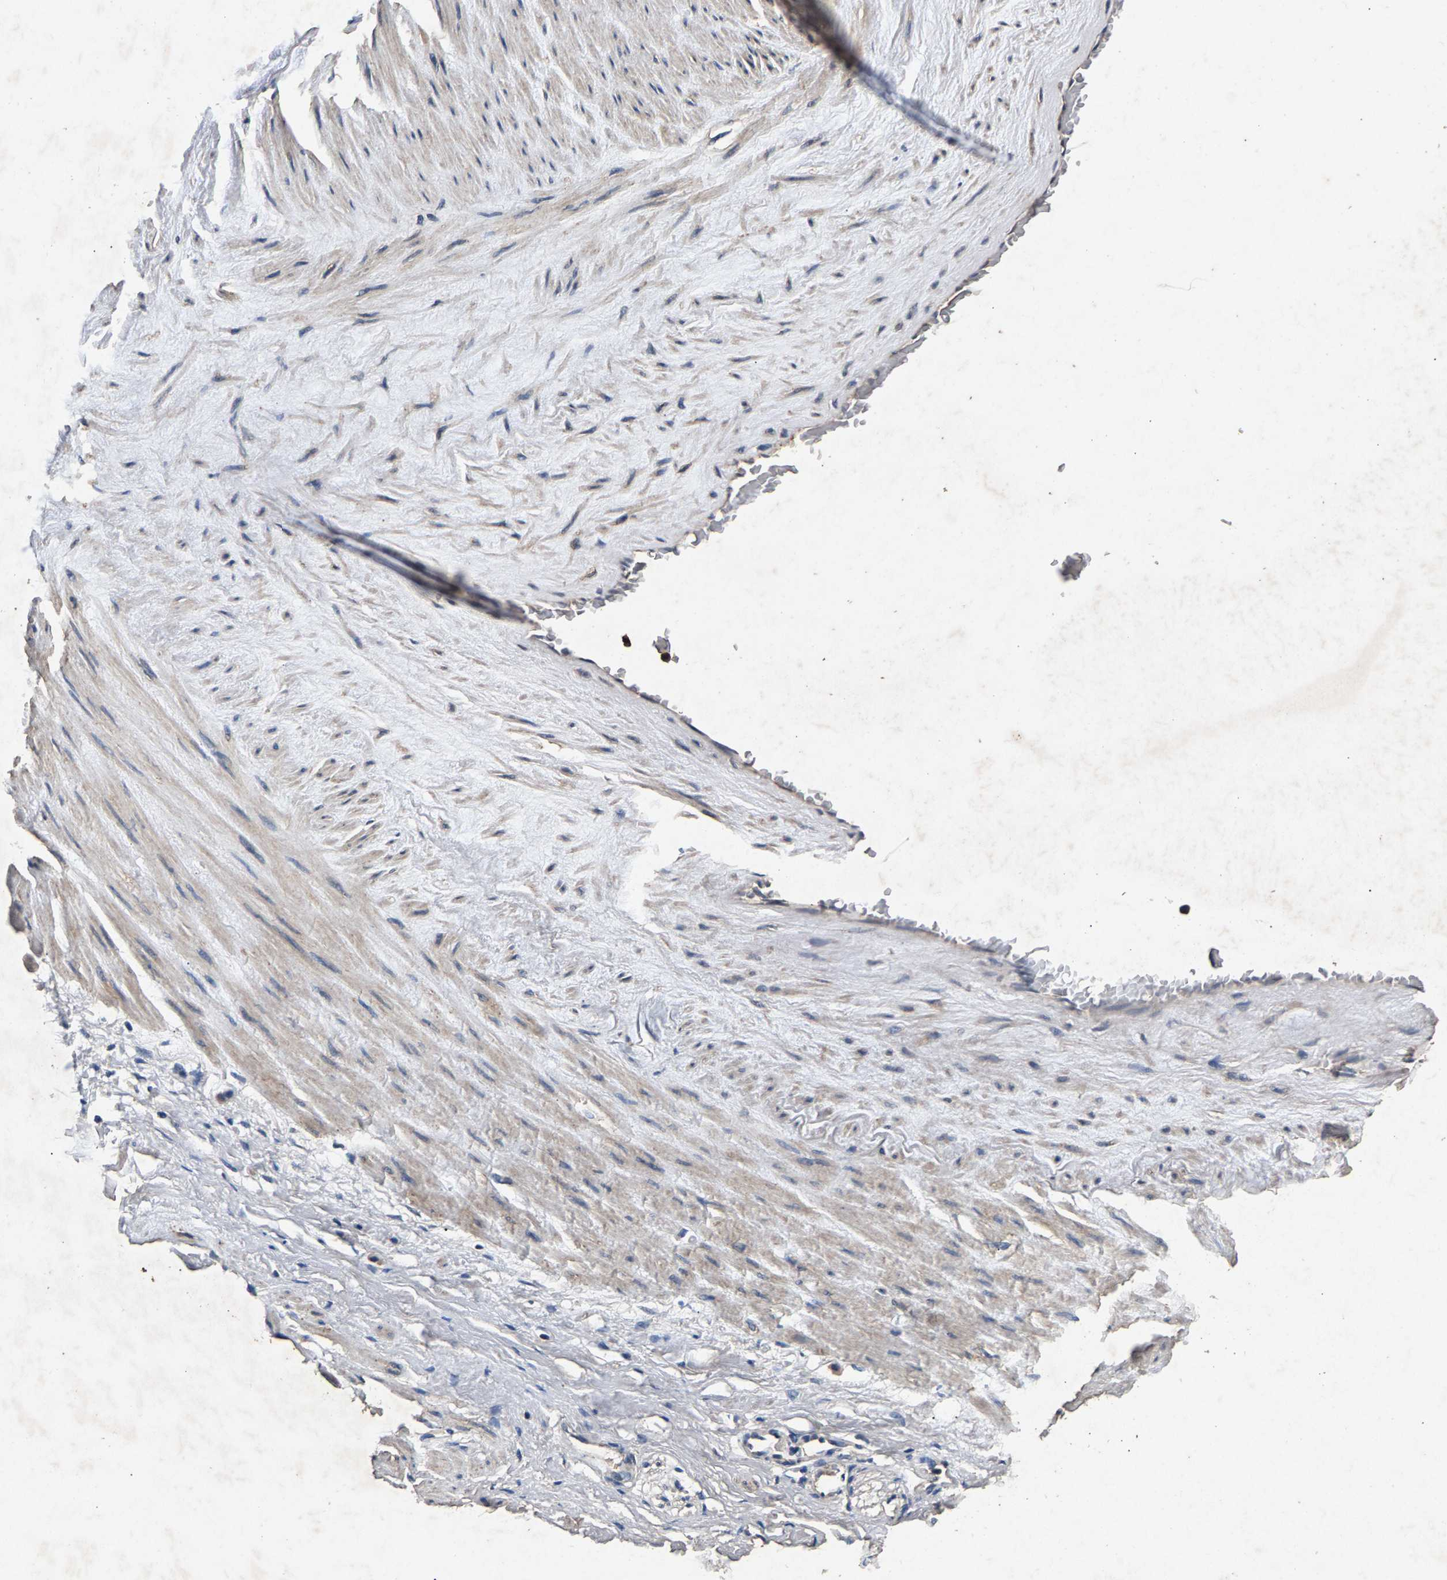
{"staining": {"intensity": "moderate", "quantity": ">75%", "location": "cytoplasmic/membranous"}, "tissue": "adipose tissue", "cell_type": "Adipocytes", "image_type": "normal", "snomed": [{"axis": "morphology", "description": "Normal tissue, NOS"}, {"axis": "topography", "description": "Soft tissue"}, {"axis": "topography", "description": "Vascular tissue"}], "caption": "Immunohistochemistry image of normal adipose tissue: human adipose tissue stained using immunohistochemistry (IHC) reveals medium levels of moderate protein expression localized specifically in the cytoplasmic/membranous of adipocytes, appearing as a cytoplasmic/membranous brown color.", "gene": "PPP1CC", "patient": {"sex": "female", "age": 35}}